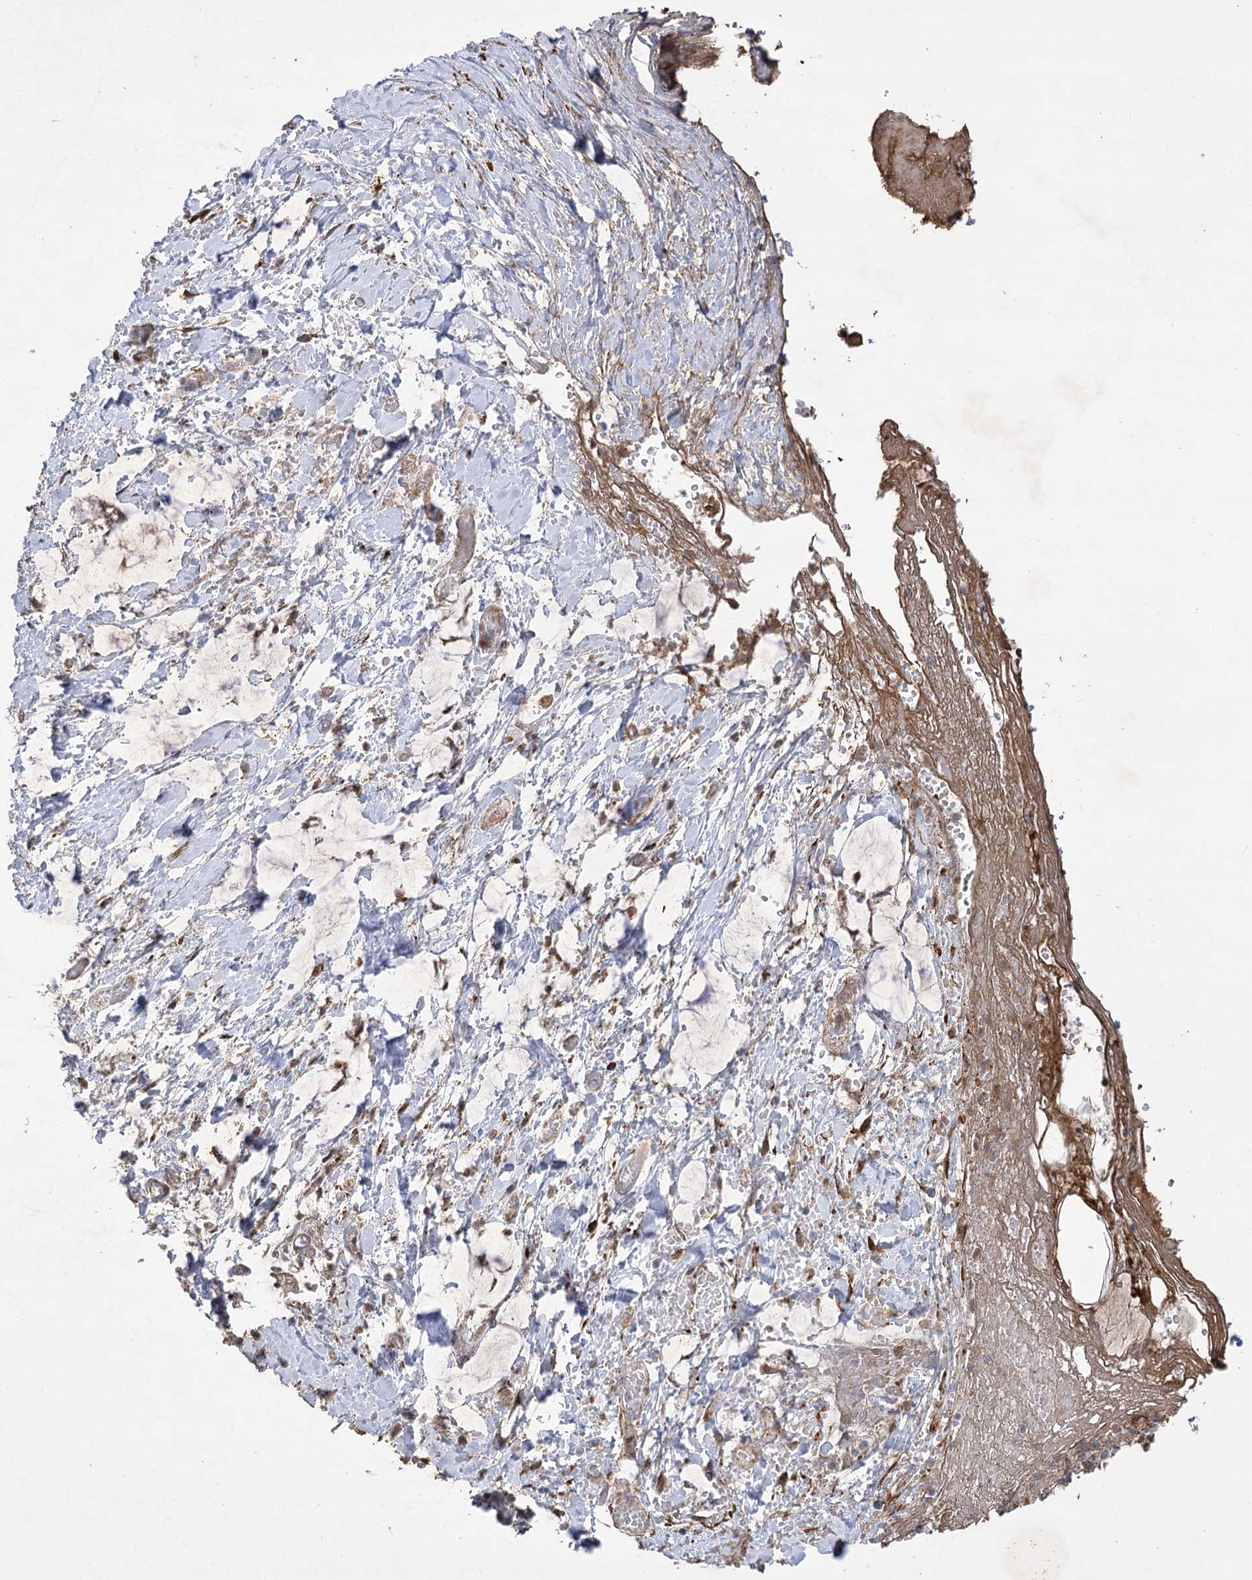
{"staining": {"intensity": "moderate", "quantity": ">75%", "location": "cytoplasmic/membranous"}, "tissue": "smooth muscle", "cell_type": "Smooth muscle cells", "image_type": "normal", "snomed": [{"axis": "morphology", "description": "Normal tissue, NOS"}, {"axis": "morphology", "description": "Adenocarcinoma, NOS"}, {"axis": "topography", "description": "Colon"}, {"axis": "topography", "description": "Peripheral nerve tissue"}], "caption": "Immunohistochemical staining of benign human smooth muscle exhibits moderate cytoplasmic/membranous protein positivity in about >75% of smooth muscle cells. (DAB (3,3'-diaminobenzidine) IHC with brightfield microscopy, high magnification).", "gene": "RNF24", "patient": {"sex": "male", "age": 14}}